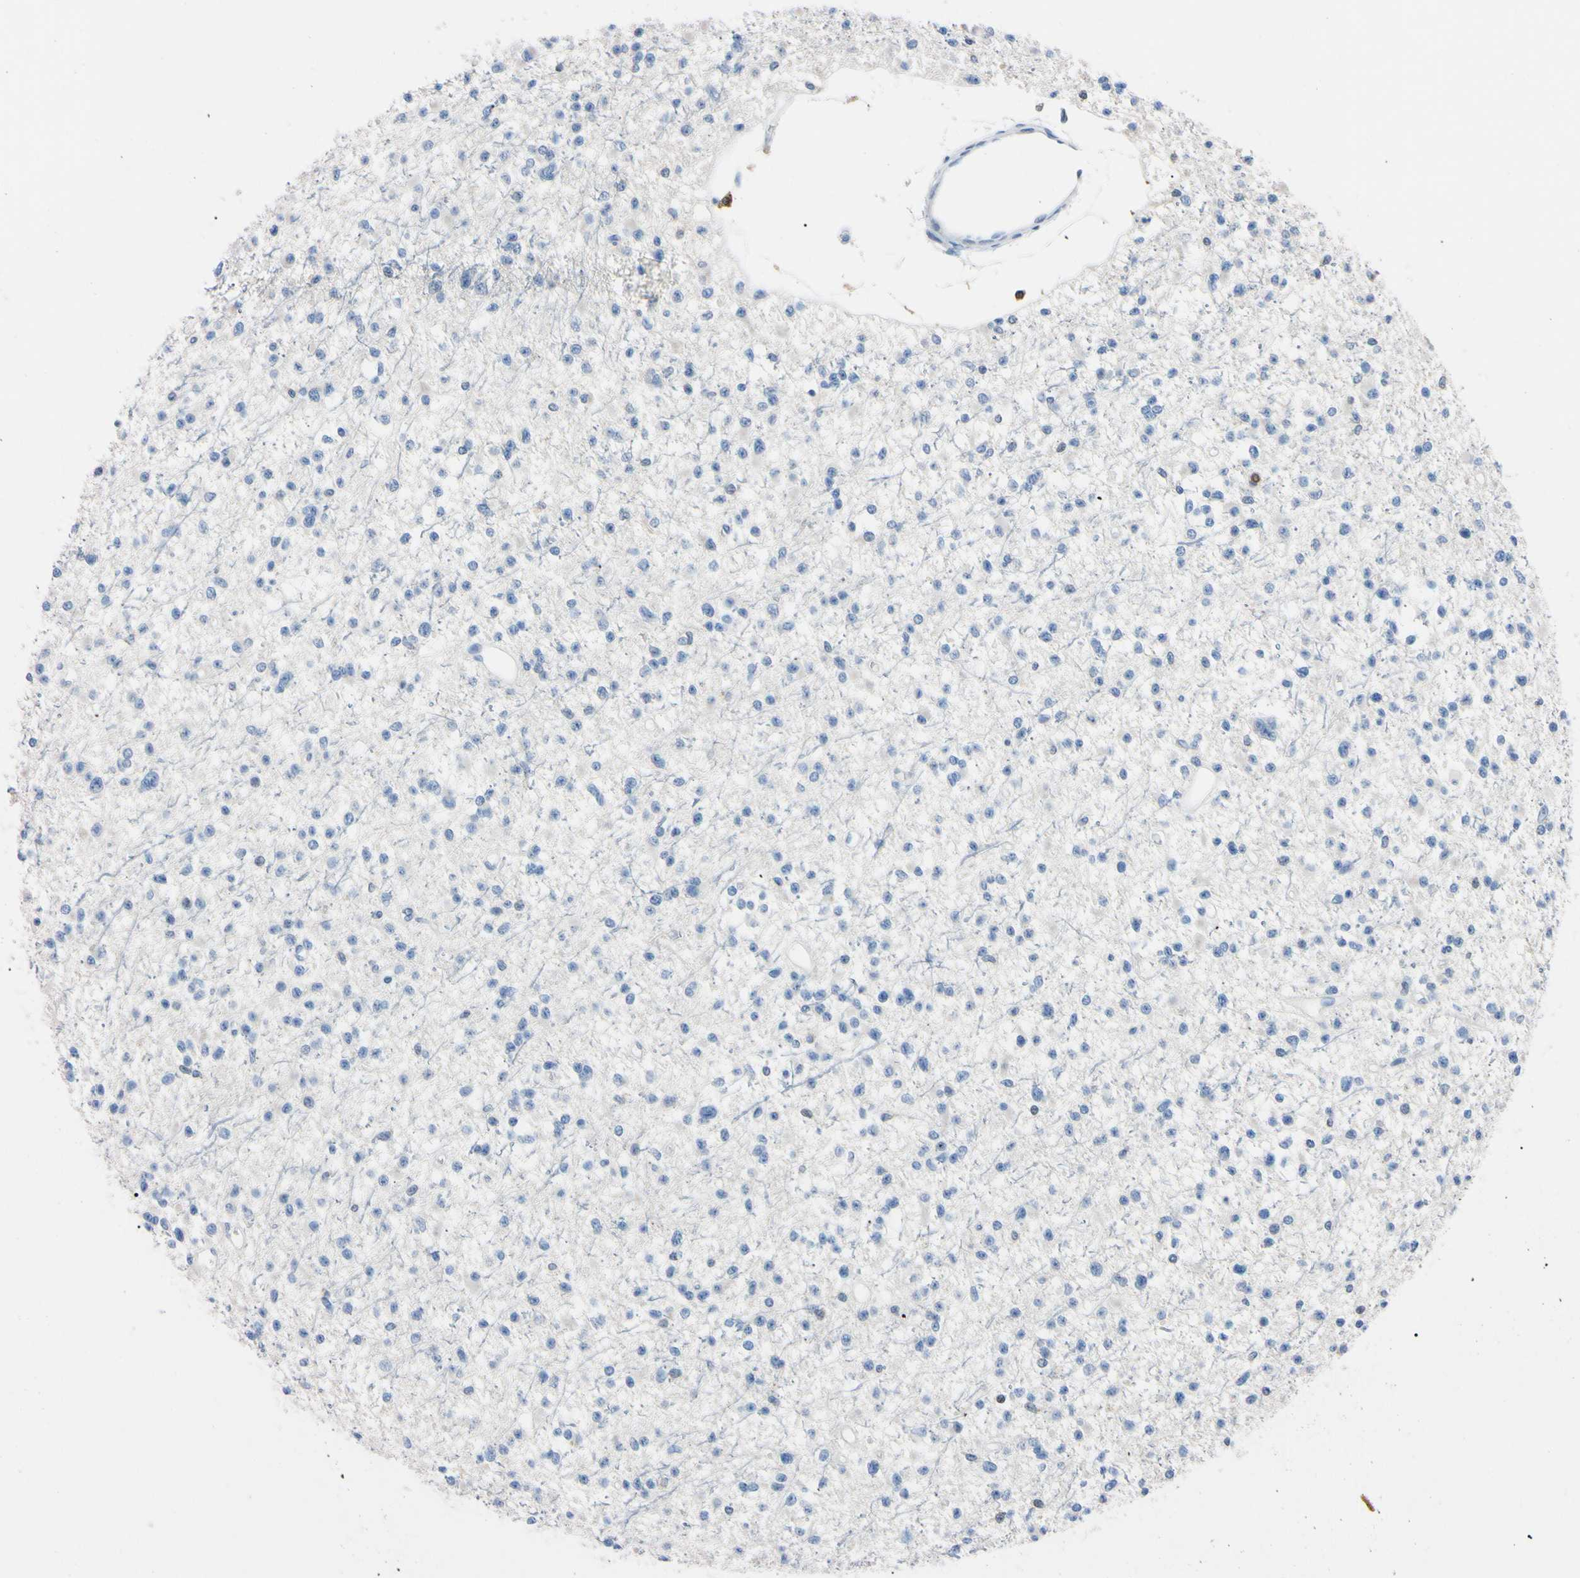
{"staining": {"intensity": "negative", "quantity": "none", "location": "none"}, "tissue": "glioma", "cell_type": "Tumor cells", "image_type": "cancer", "snomed": [{"axis": "morphology", "description": "Glioma, malignant, Low grade"}, {"axis": "topography", "description": "Brain"}], "caption": "High magnification brightfield microscopy of glioma stained with DAB (3,3'-diaminobenzidine) (brown) and counterstained with hematoxylin (blue): tumor cells show no significant staining.", "gene": "NCF4", "patient": {"sex": "female", "age": 22}}